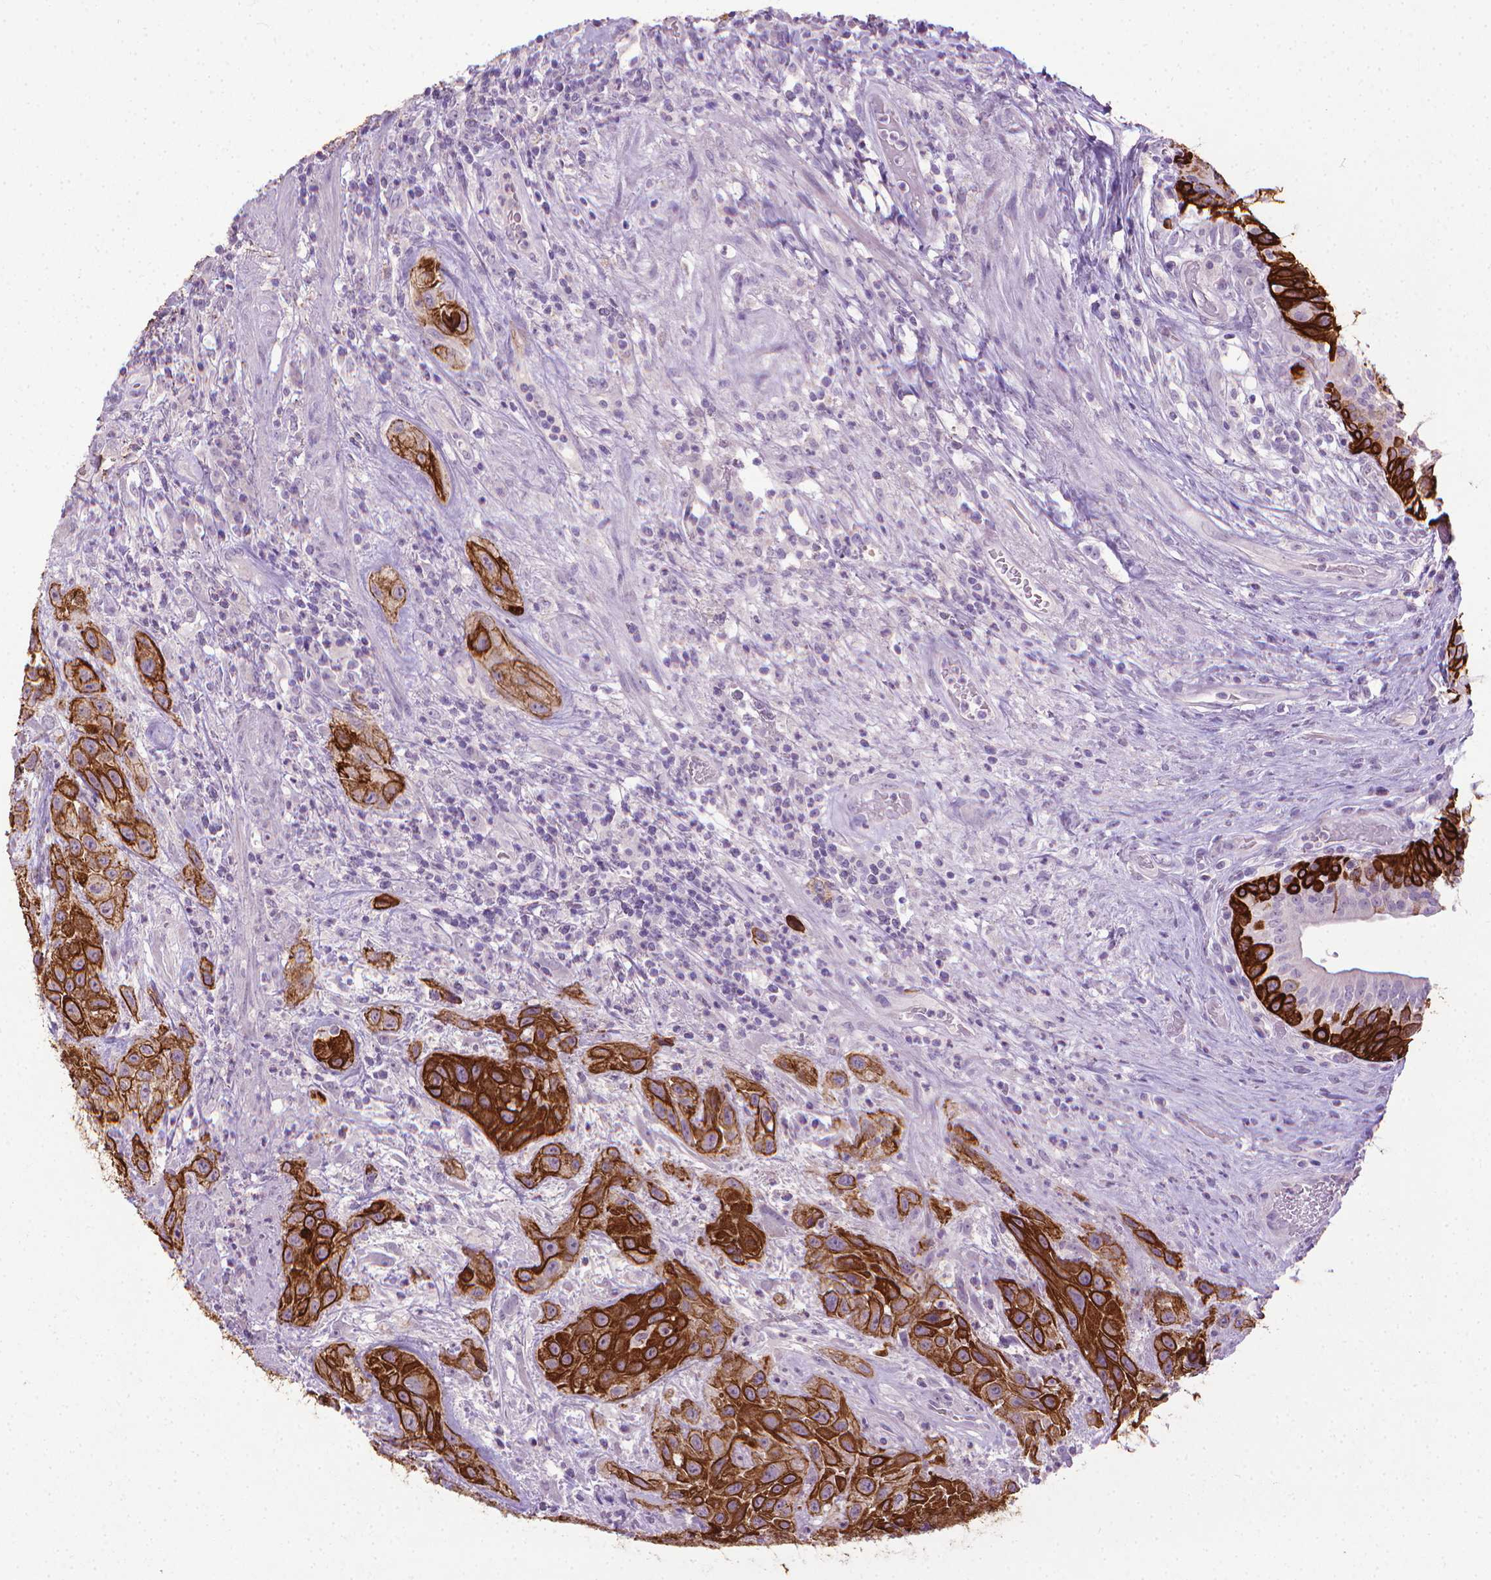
{"staining": {"intensity": "strong", "quantity": ">75%", "location": "cytoplasmic/membranous"}, "tissue": "urothelial cancer", "cell_type": "Tumor cells", "image_type": "cancer", "snomed": [{"axis": "morphology", "description": "Urothelial carcinoma, High grade"}, {"axis": "topography", "description": "Urinary bladder"}], "caption": "About >75% of tumor cells in human urothelial cancer demonstrate strong cytoplasmic/membranous protein positivity as visualized by brown immunohistochemical staining.", "gene": "KRT5", "patient": {"sex": "male", "age": 79}}